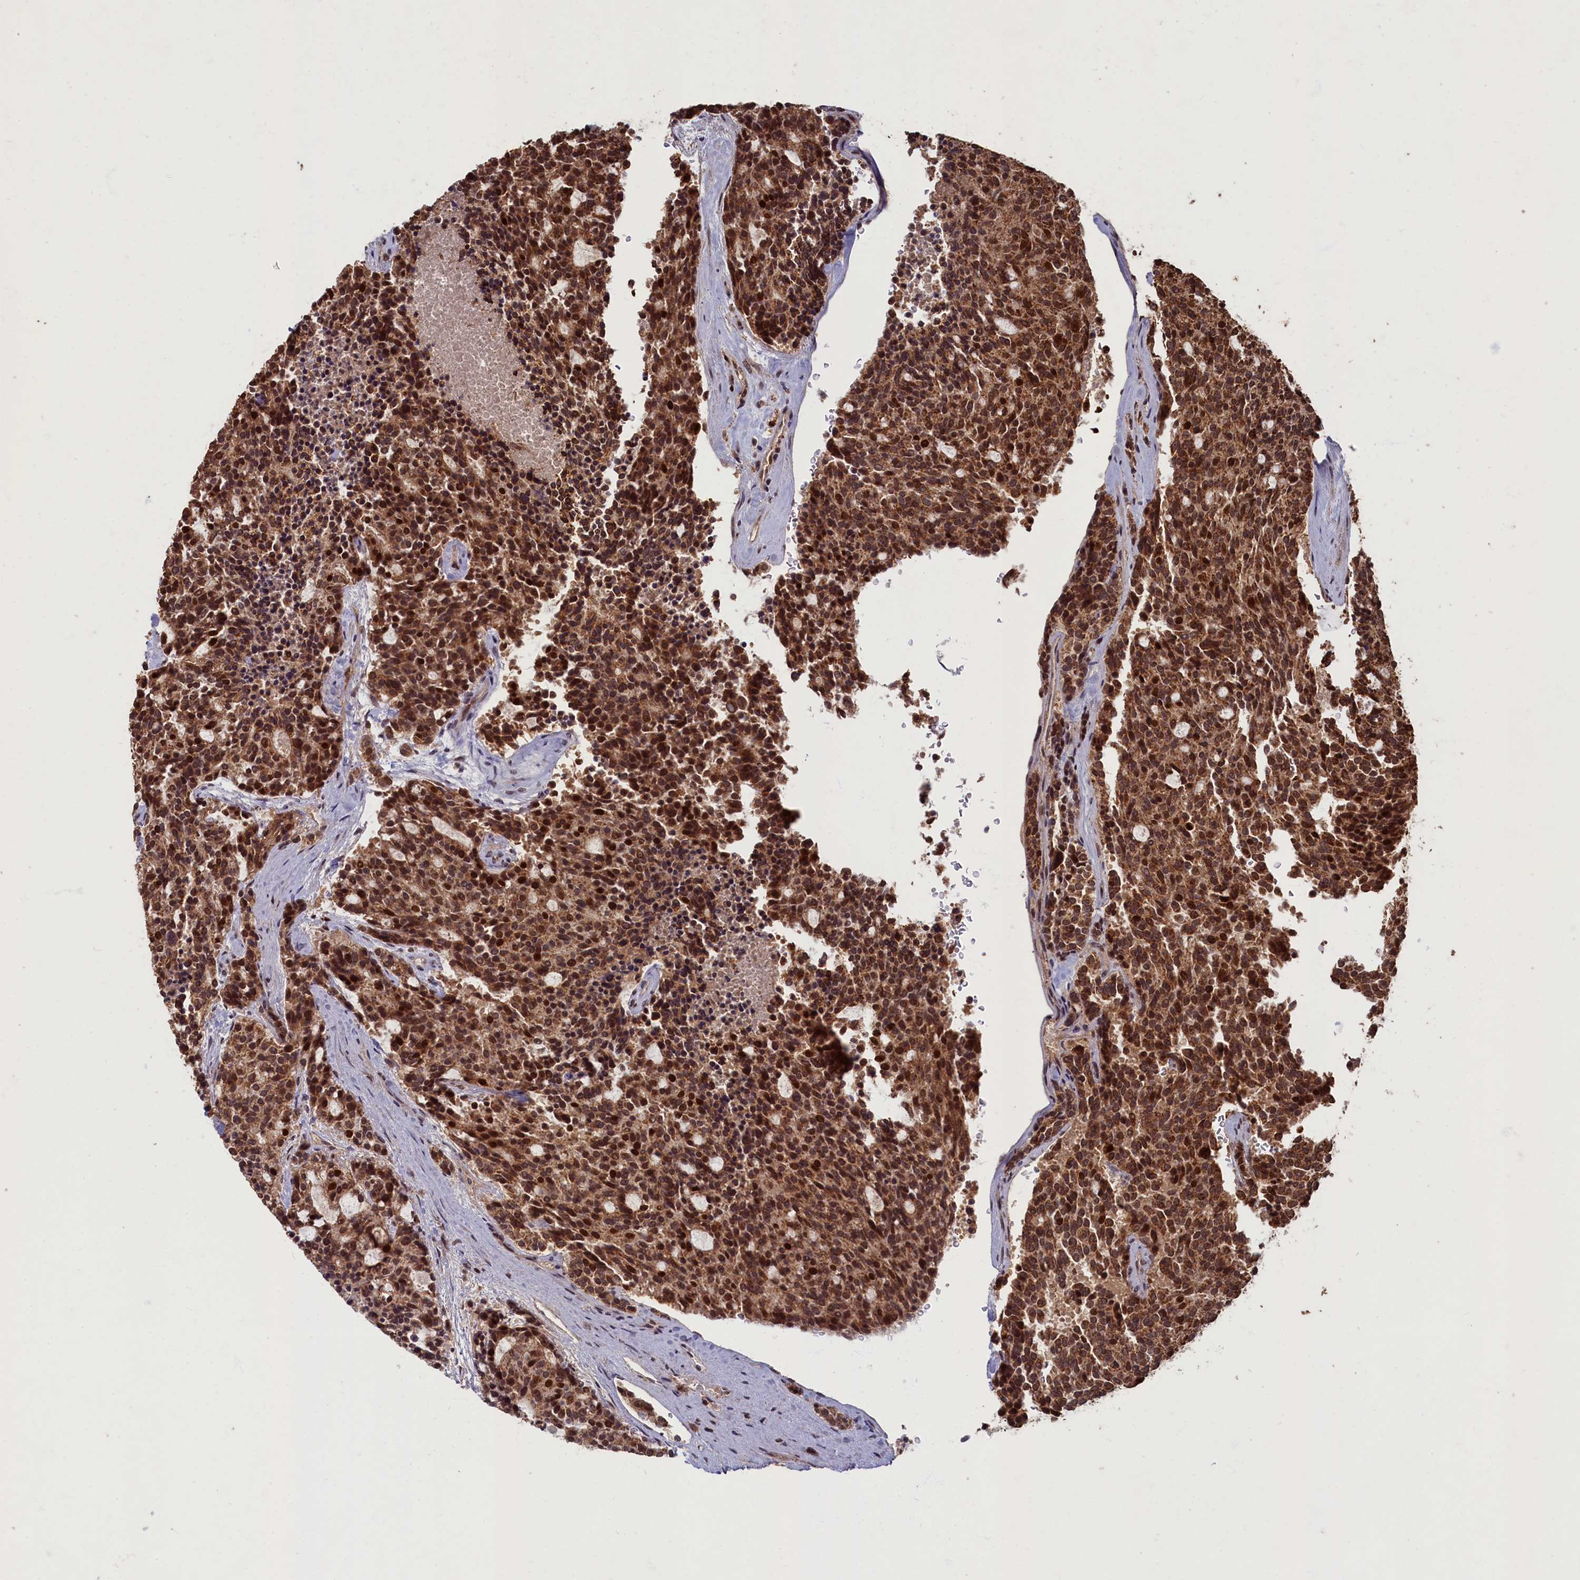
{"staining": {"intensity": "strong", "quantity": ">75%", "location": "cytoplasmic/membranous,nuclear"}, "tissue": "carcinoid", "cell_type": "Tumor cells", "image_type": "cancer", "snomed": [{"axis": "morphology", "description": "Carcinoid, malignant, NOS"}, {"axis": "topography", "description": "Pancreas"}], "caption": "High-power microscopy captured an immunohistochemistry (IHC) image of carcinoid (malignant), revealing strong cytoplasmic/membranous and nuclear staining in about >75% of tumor cells. The protein is shown in brown color, while the nuclei are stained blue.", "gene": "BRCA1", "patient": {"sex": "female", "age": 54}}